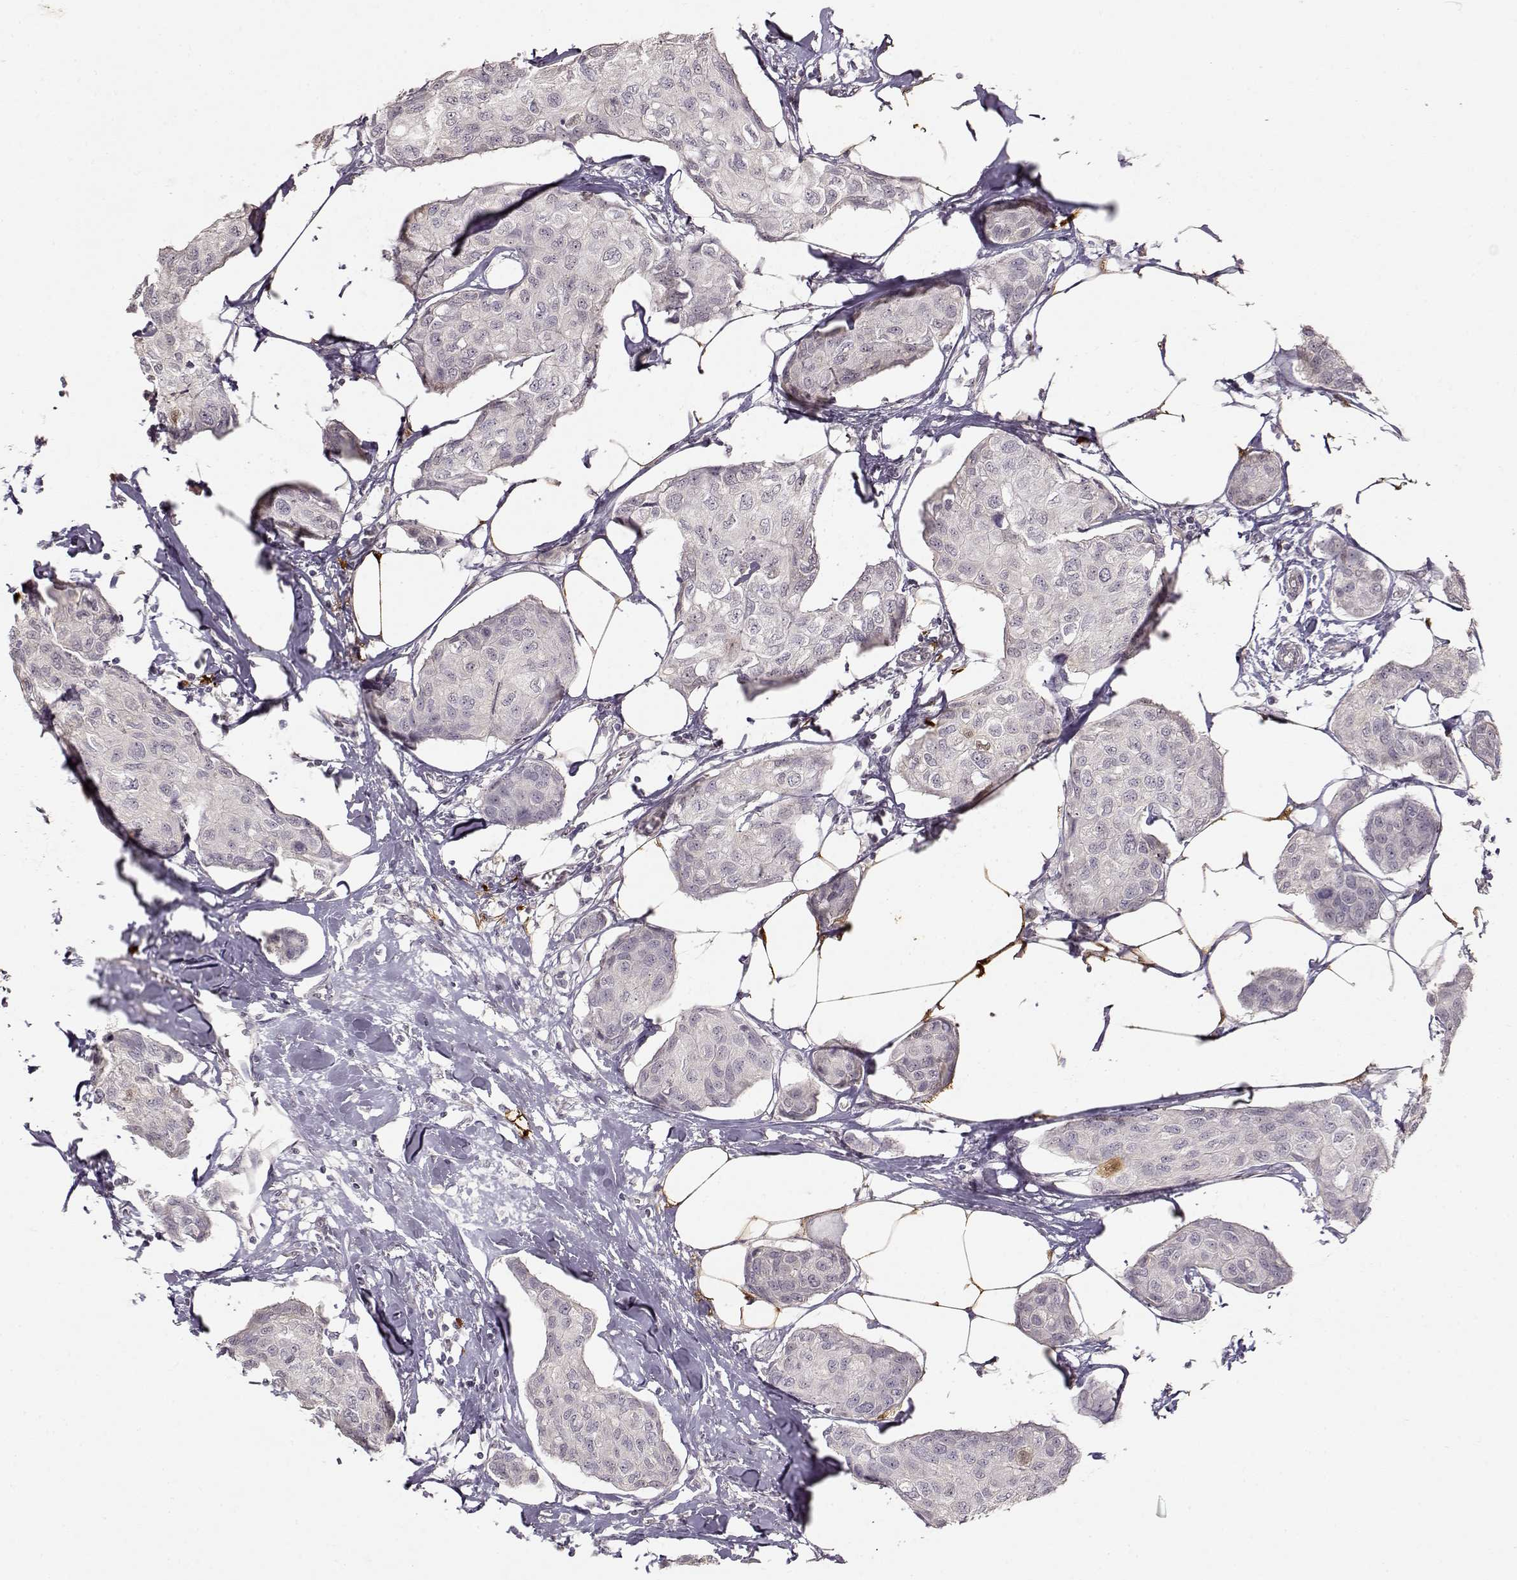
{"staining": {"intensity": "negative", "quantity": "none", "location": "none"}, "tissue": "breast cancer", "cell_type": "Tumor cells", "image_type": "cancer", "snomed": [{"axis": "morphology", "description": "Duct carcinoma"}, {"axis": "topography", "description": "Breast"}], "caption": "Invasive ductal carcinoma (breast) stained for a protein using immunohistochemistry (IHC) reveals no positivity tumor cells.", "gene": "S100B", "patient": {"sex": "female", "age": 80}}